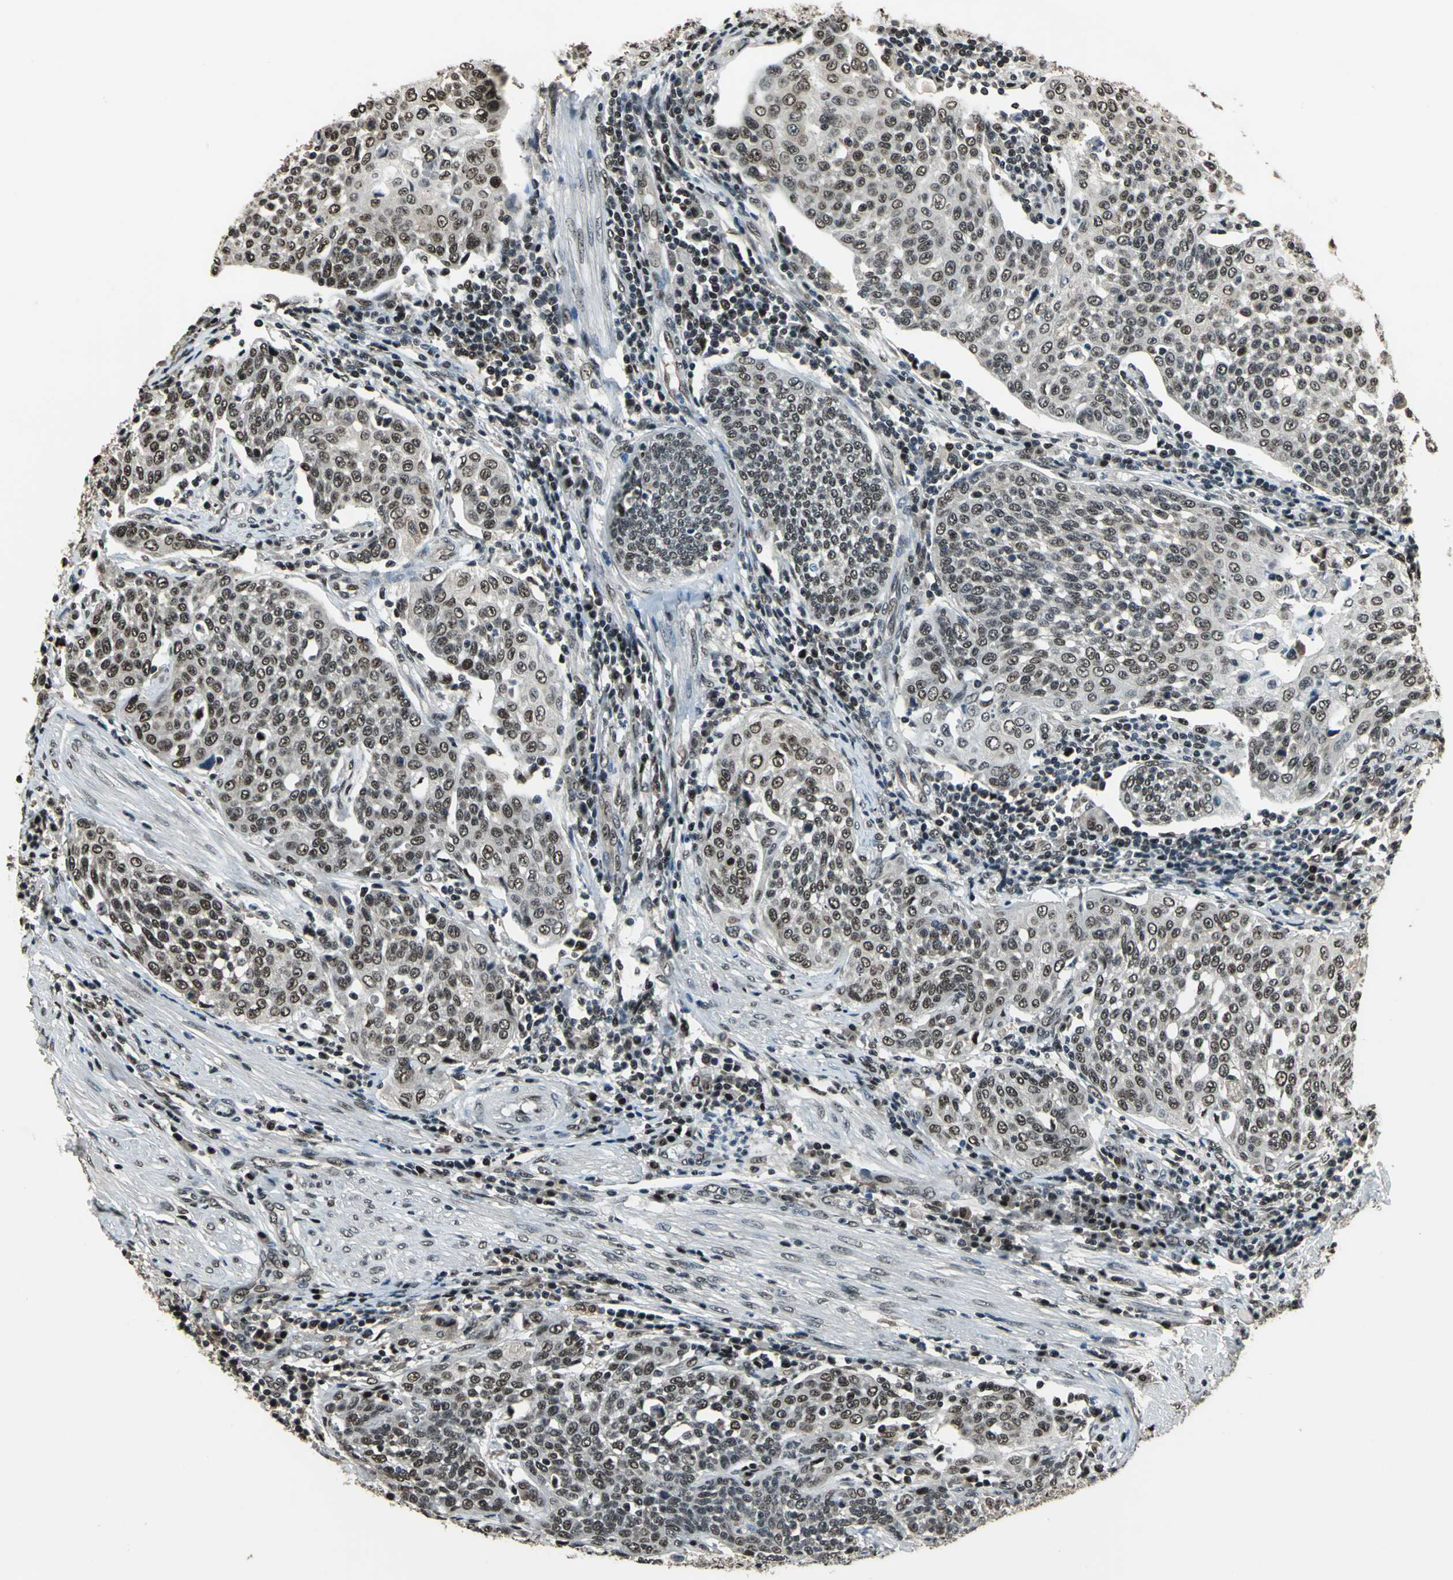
{"staining": {"intensity": "moderate", "quantity": ">75%", "location": "nuclear"}, "tissue": "cervical cancer", "cell_type": "Tumor cells", "image_type": "cancer", "snomed": [{"axis": "morphology", "description": "Squamous cell carcinoma, NOS"}, {"axis": "topography", "description": "Cervix"}], "caption": "Protein positivity by immunohistochemistry reveals moderate nuclear positivity in about >75% of tumor cells in cervical cancer.", "gene": "MIS18BP1", "patient": {"sex": "female", "age": 34}}